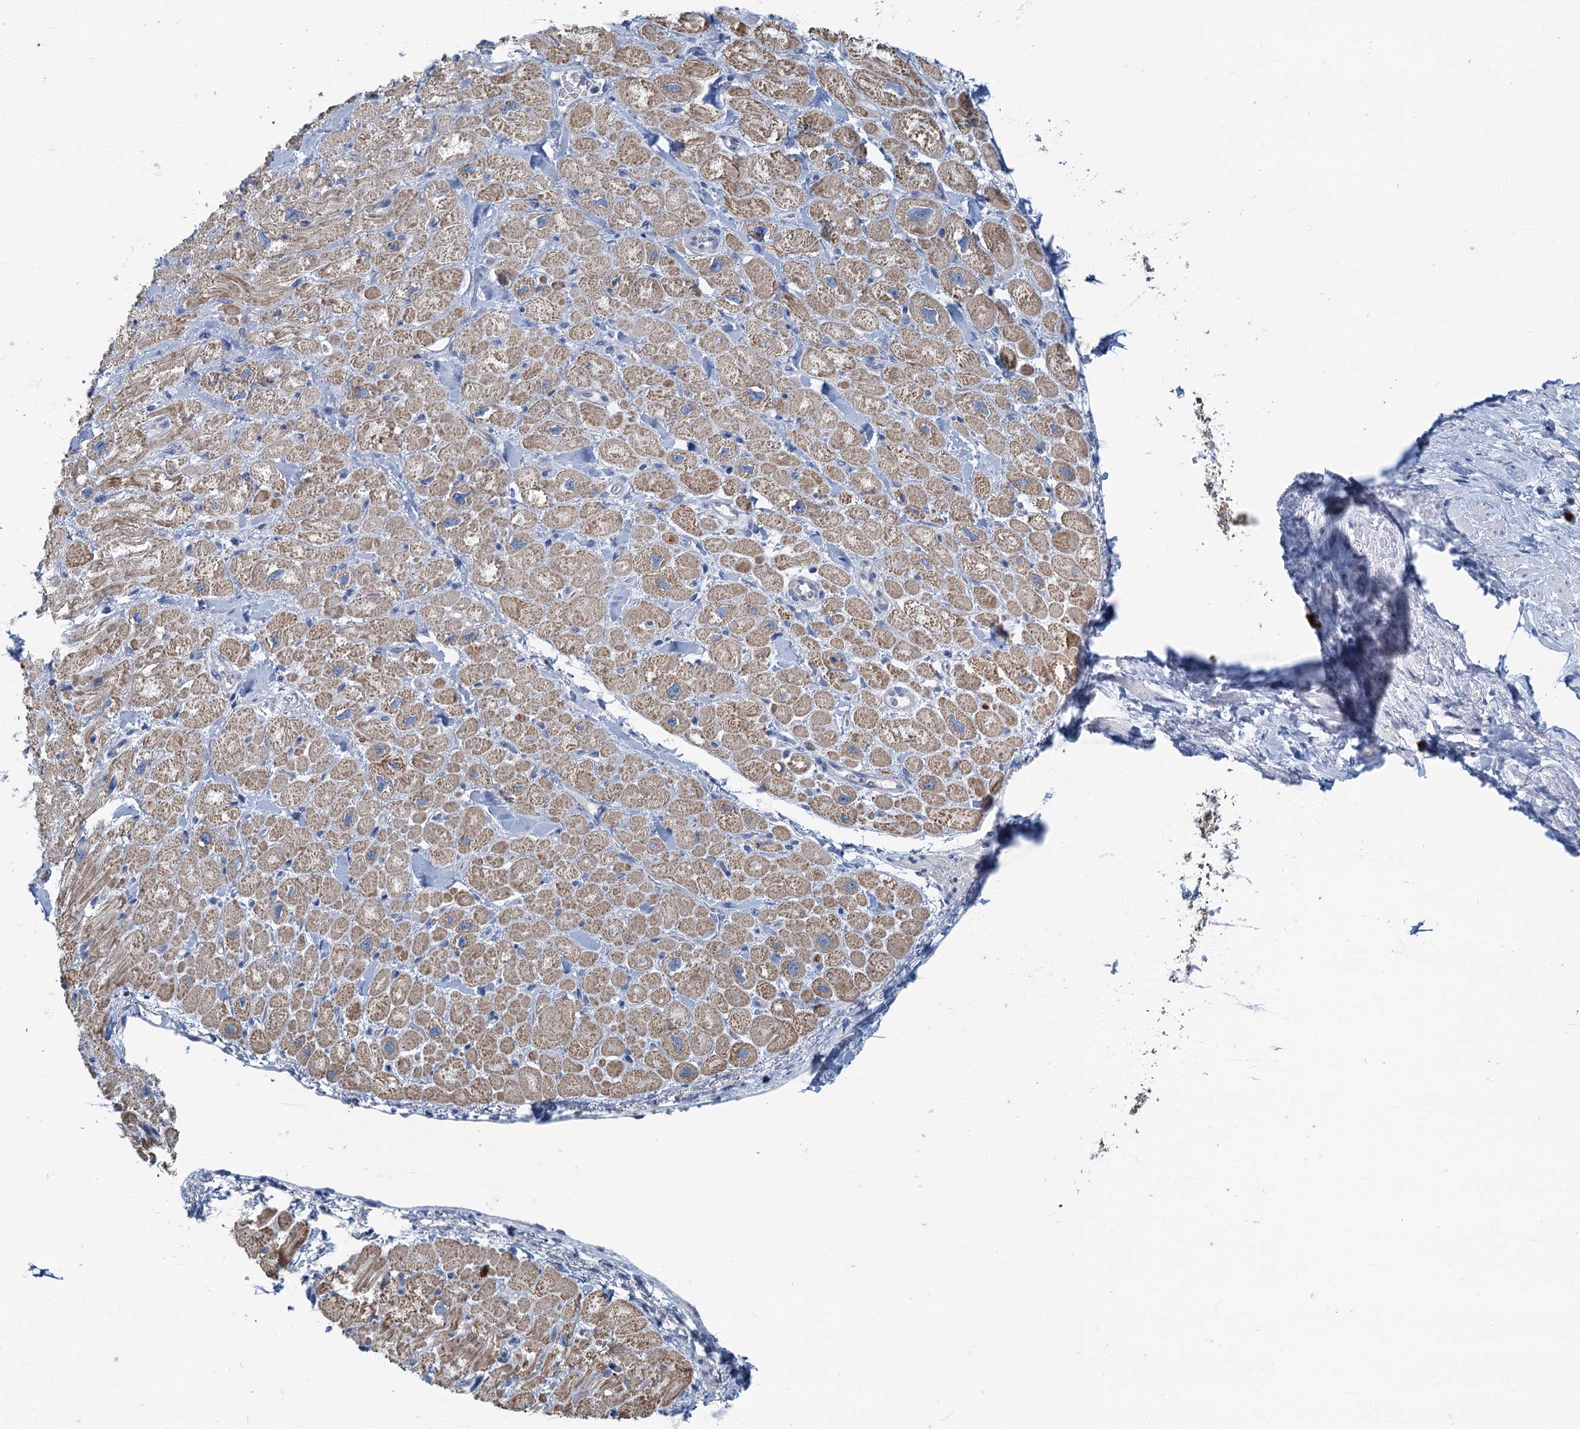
{"staining": {"intensity": "weak", "quantity": "25%-75%", "location": "cytoplasmic/membranous"}, "tissue": "heart muscle", "cell_type": "Cardiomyocytes", "image_type": "normal", "snomed": [{"axis": "morphology", "description": "Normal tissue, NOS"}, {"axis": "topography", "description": "Heart"}], "caption": "IHC of unremarkable heart muscle displays low levels of weak cytoplasmic/membranous positivity in approximately 25%-75% of cardiomyocytes.", "gene": "ANKDD1A", "patient": {"sex": "male", "age": 65}}